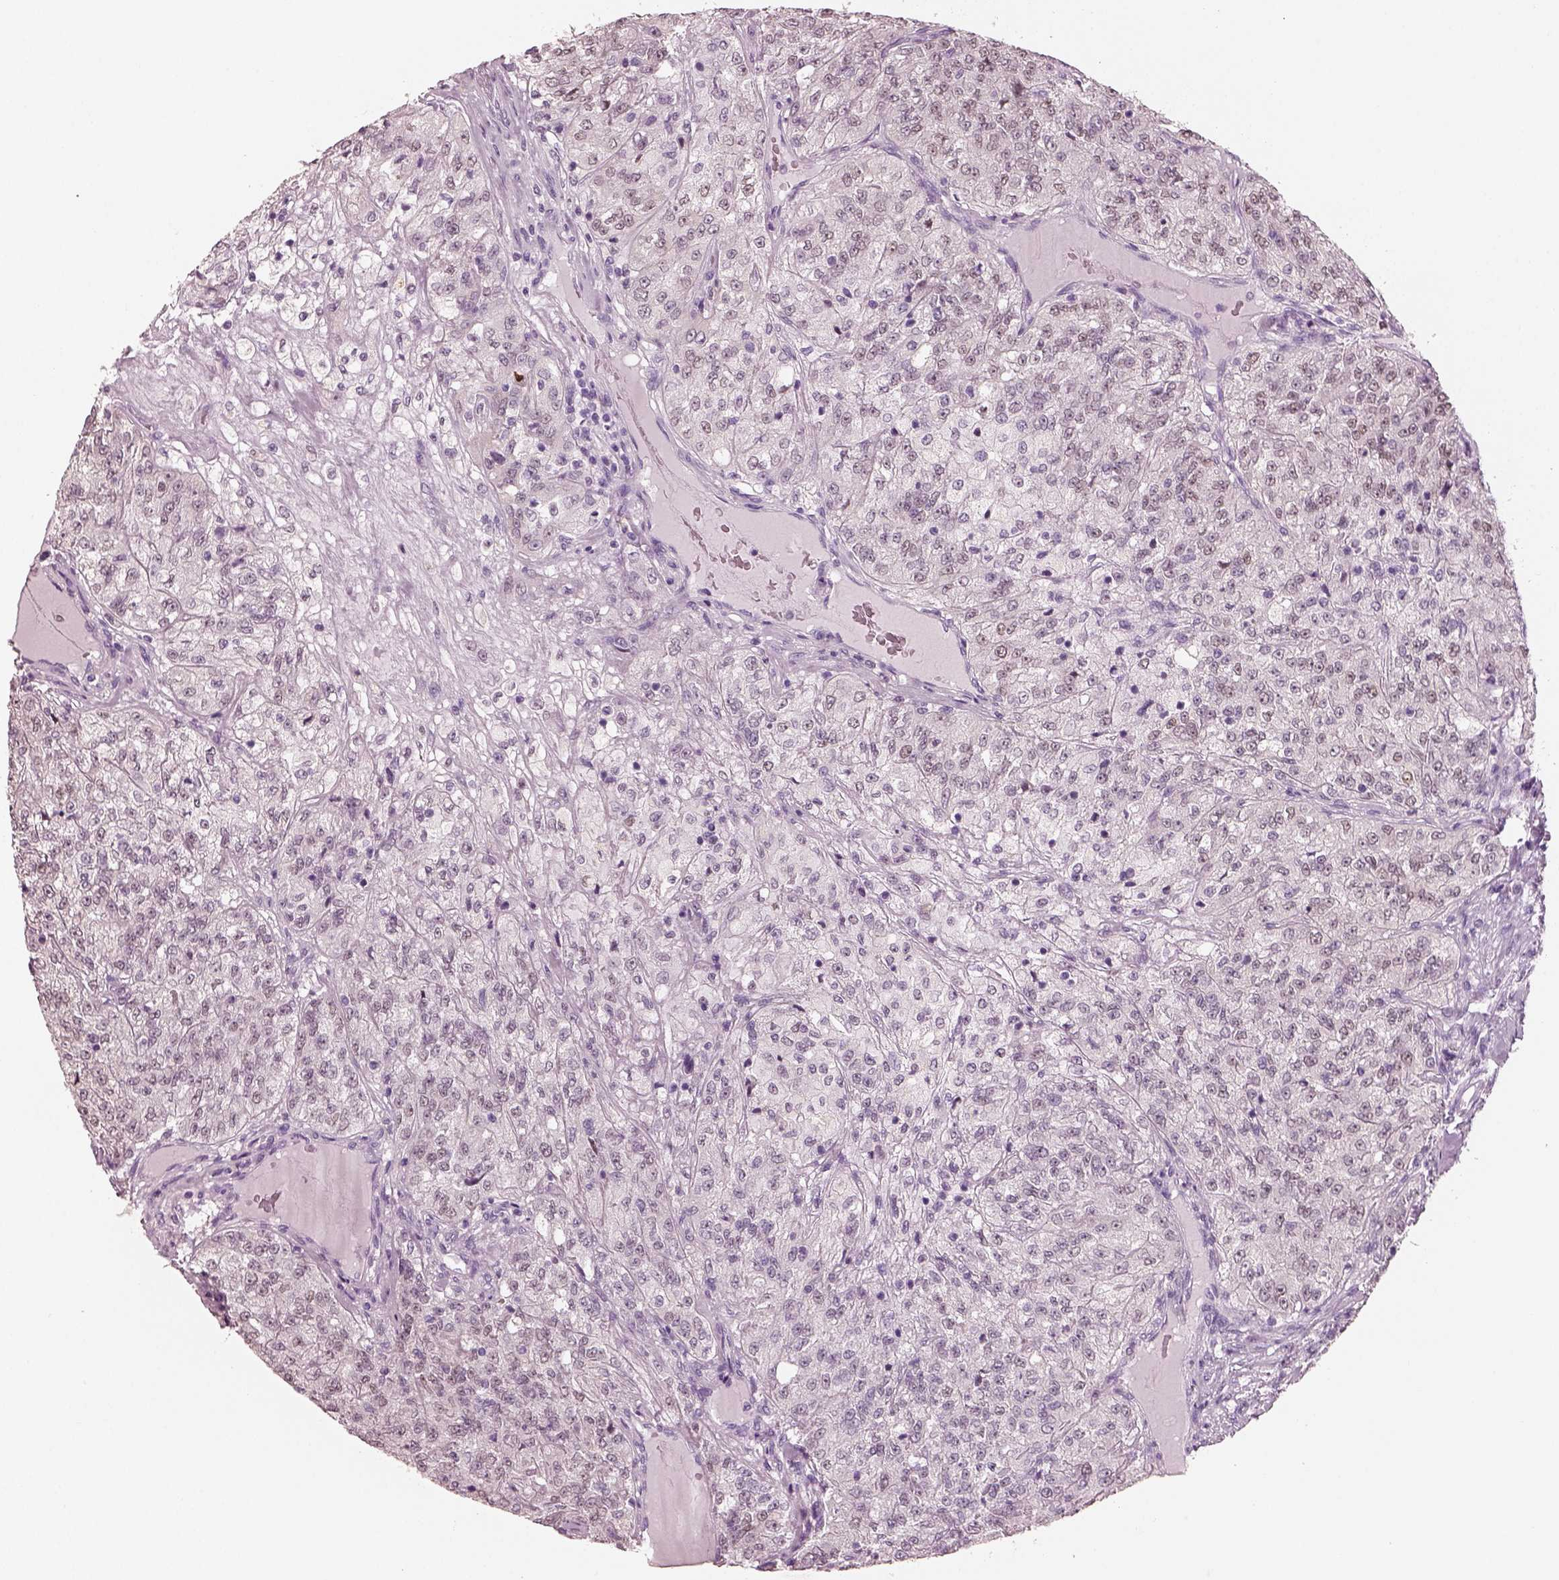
{"staining": {"intensity": "moderate", "quantity": "<25%", "location": "nuclear"}, "tissue": "renal cancer", "cell_type": "Tumor cells", "image_type": "cancer", "snomed": [{"axis": "morphology", "description": "Adenocarcinoma, NOS"}, {"axis": "topography", "description": "Kidney"}], "caption": "Immunohistochemistry (IHC) staining of renal adenocarcinoma, which demonstrates low levels of moderate nuclear staining in approximately <25% of tumor cells indicating moderate nuclear protein expression. The staining was performed using DAB (brown) for protein detection and nuclei were counterstained in hematoxylin (blue).", "gene": "ELSPBP1", "patient": {"sex": "female", "age": 63}}